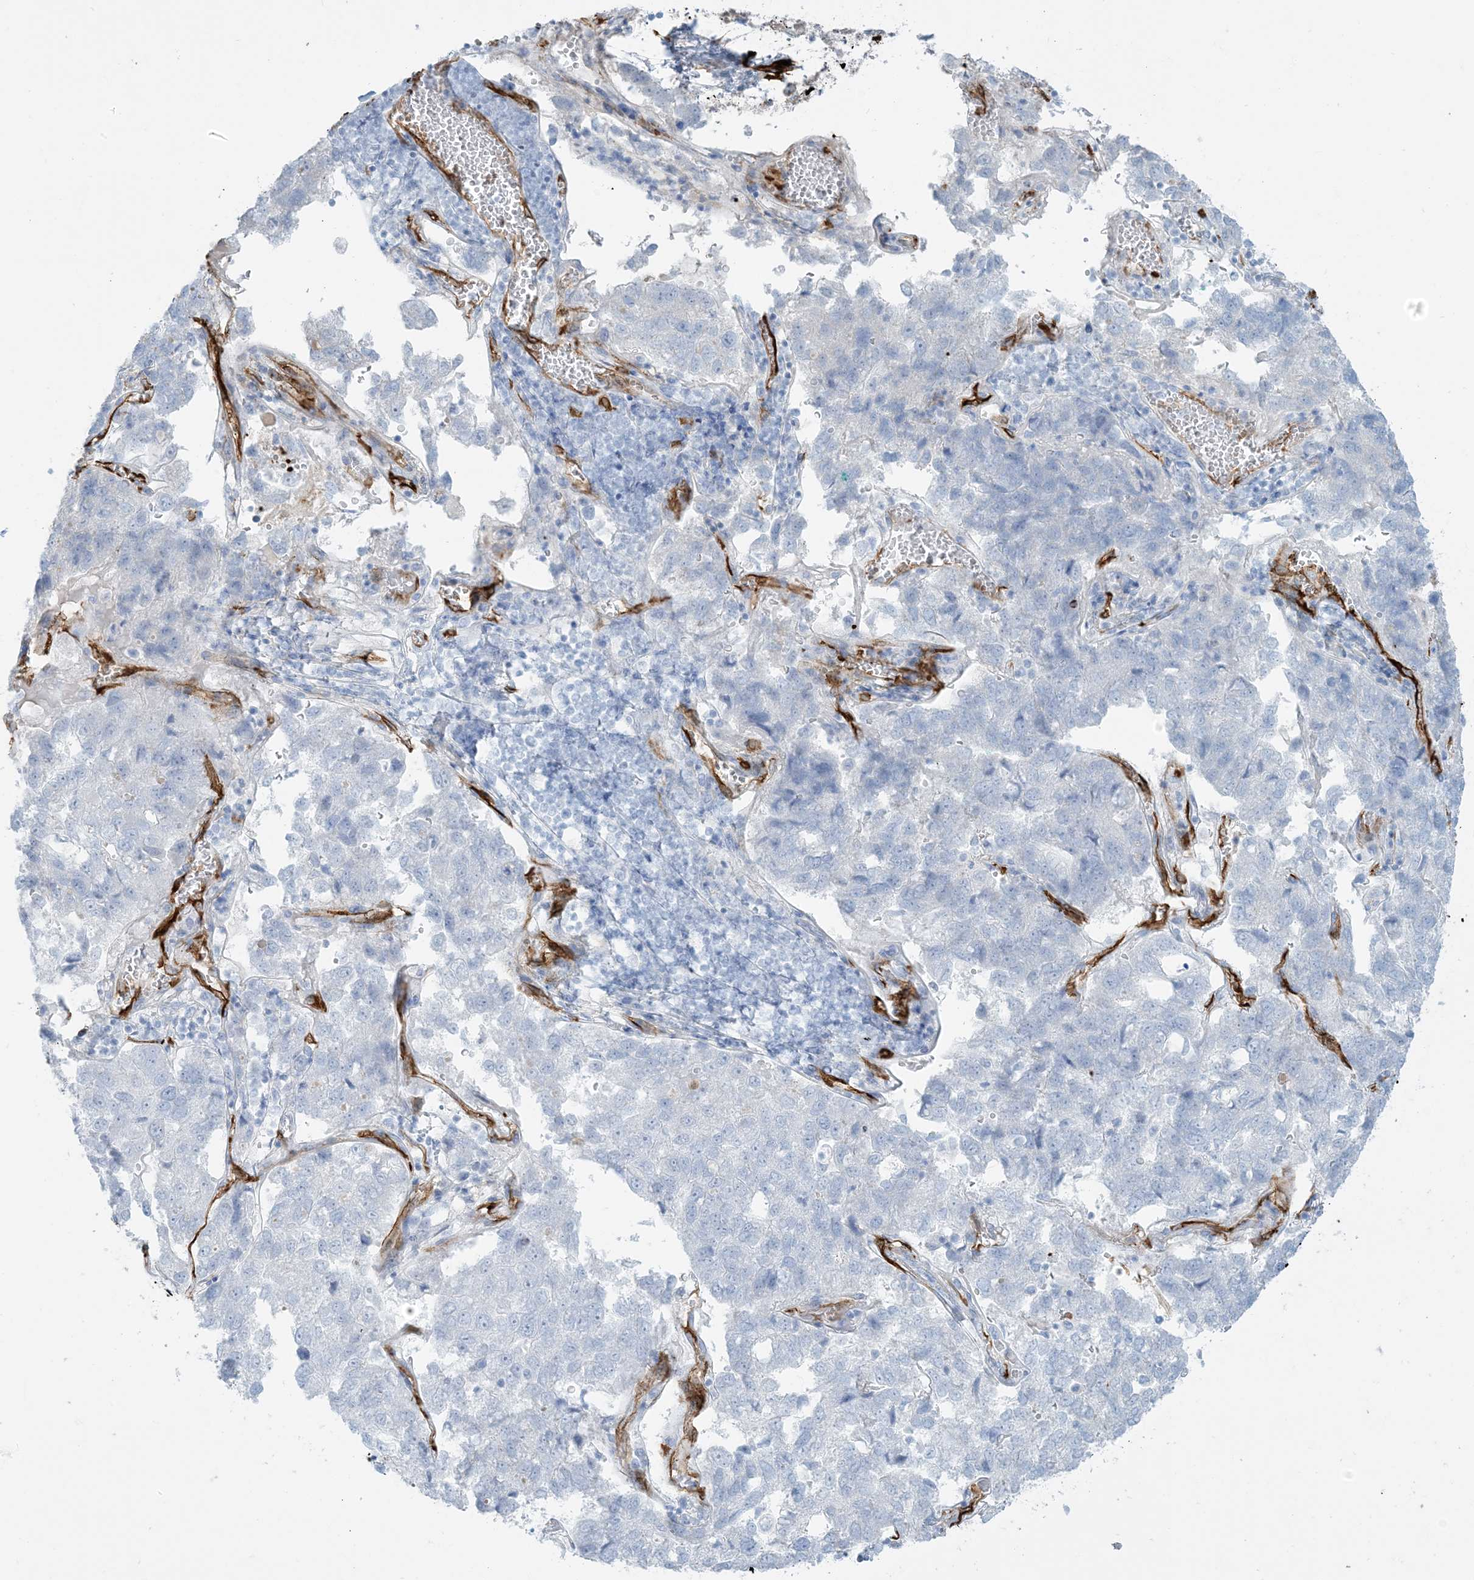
{"staining": {"intensity": "negative", "quantity": "none", "location": "none"}, "tissue": "pancreatic cancer", "cell_type": "Tumor cells", "image_type": "cancer", "snomed": [{"axis": "morphology", "description": "Adenocarcinoma, NOS"}, {"axis": "topography", "description": "Pancreas"}], "caption": "Immunohistochemical staining of adenocarcinoma (pancreatic) exhibits no significant staining in tumor cells. (DAB (3,3'-diaminobenzidine) immunohistochemistry visualized using brightfield microscopy, high magnification).", "gene": "EPS8L3", "patient": {"sex": "female", "age": 61}}